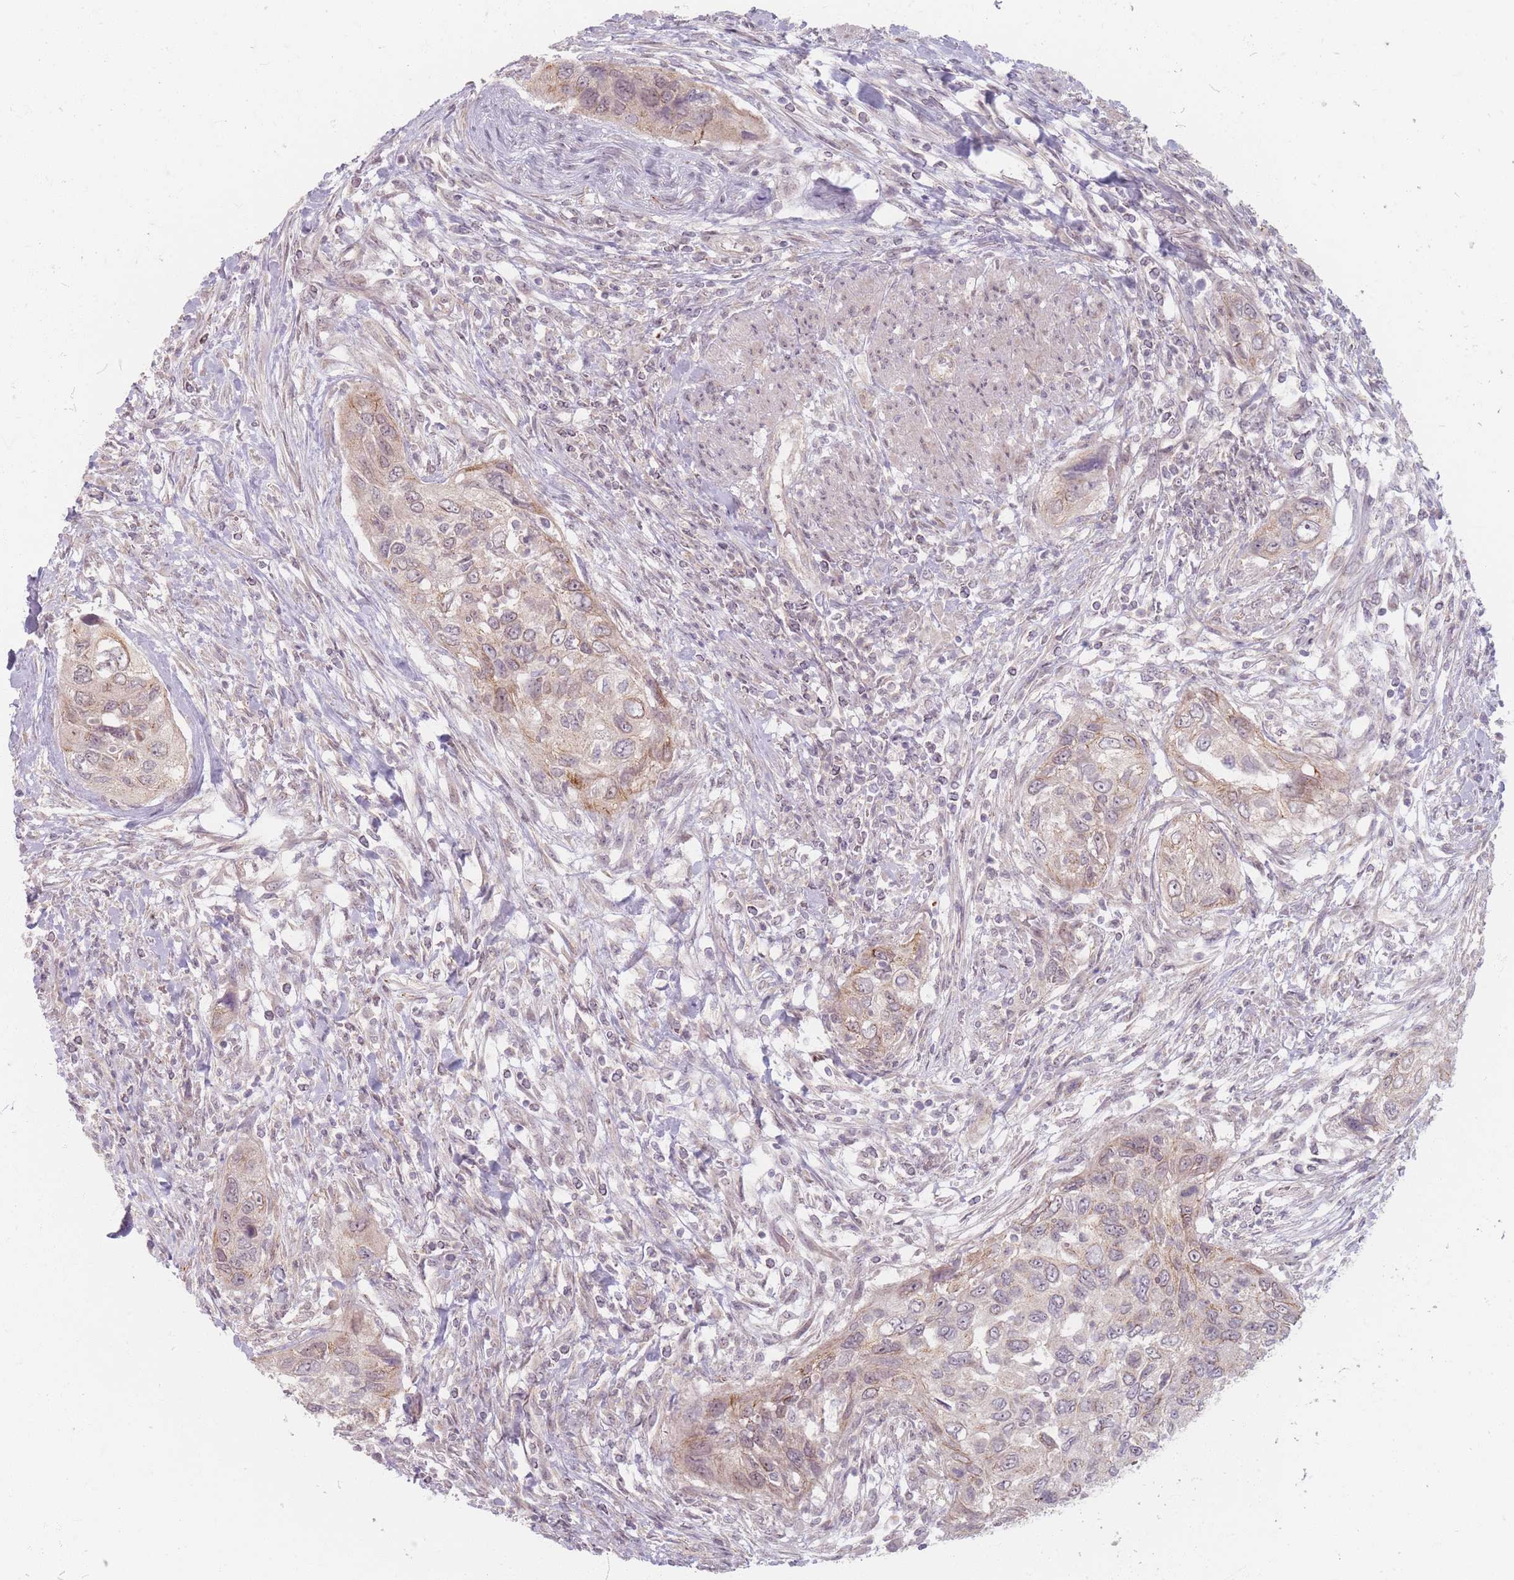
{"staining": {"intensity": "moderate", "quantity": "<25%", "location": "cytoplasmic/membranous"}, "tissue": "urothelial cancer", "cell_type": "Tumor cells", "image_type": "cancer", "snomed": [{"axis": "morphology", "description": "Urothelial carcinoma, High grade"}, {"axis": "topography", "description": "Urinary bladder"}], "caption": "Immunohistochemistry image of urothelial carcinoma (high-grade) stained for a protein (brown), which displays low levels of moderate cytoplasmic/membranous staining in approximately <25% of tumor cells.", "gene": "GABRA6", "patient": {"sex": "female", "age": 60}}